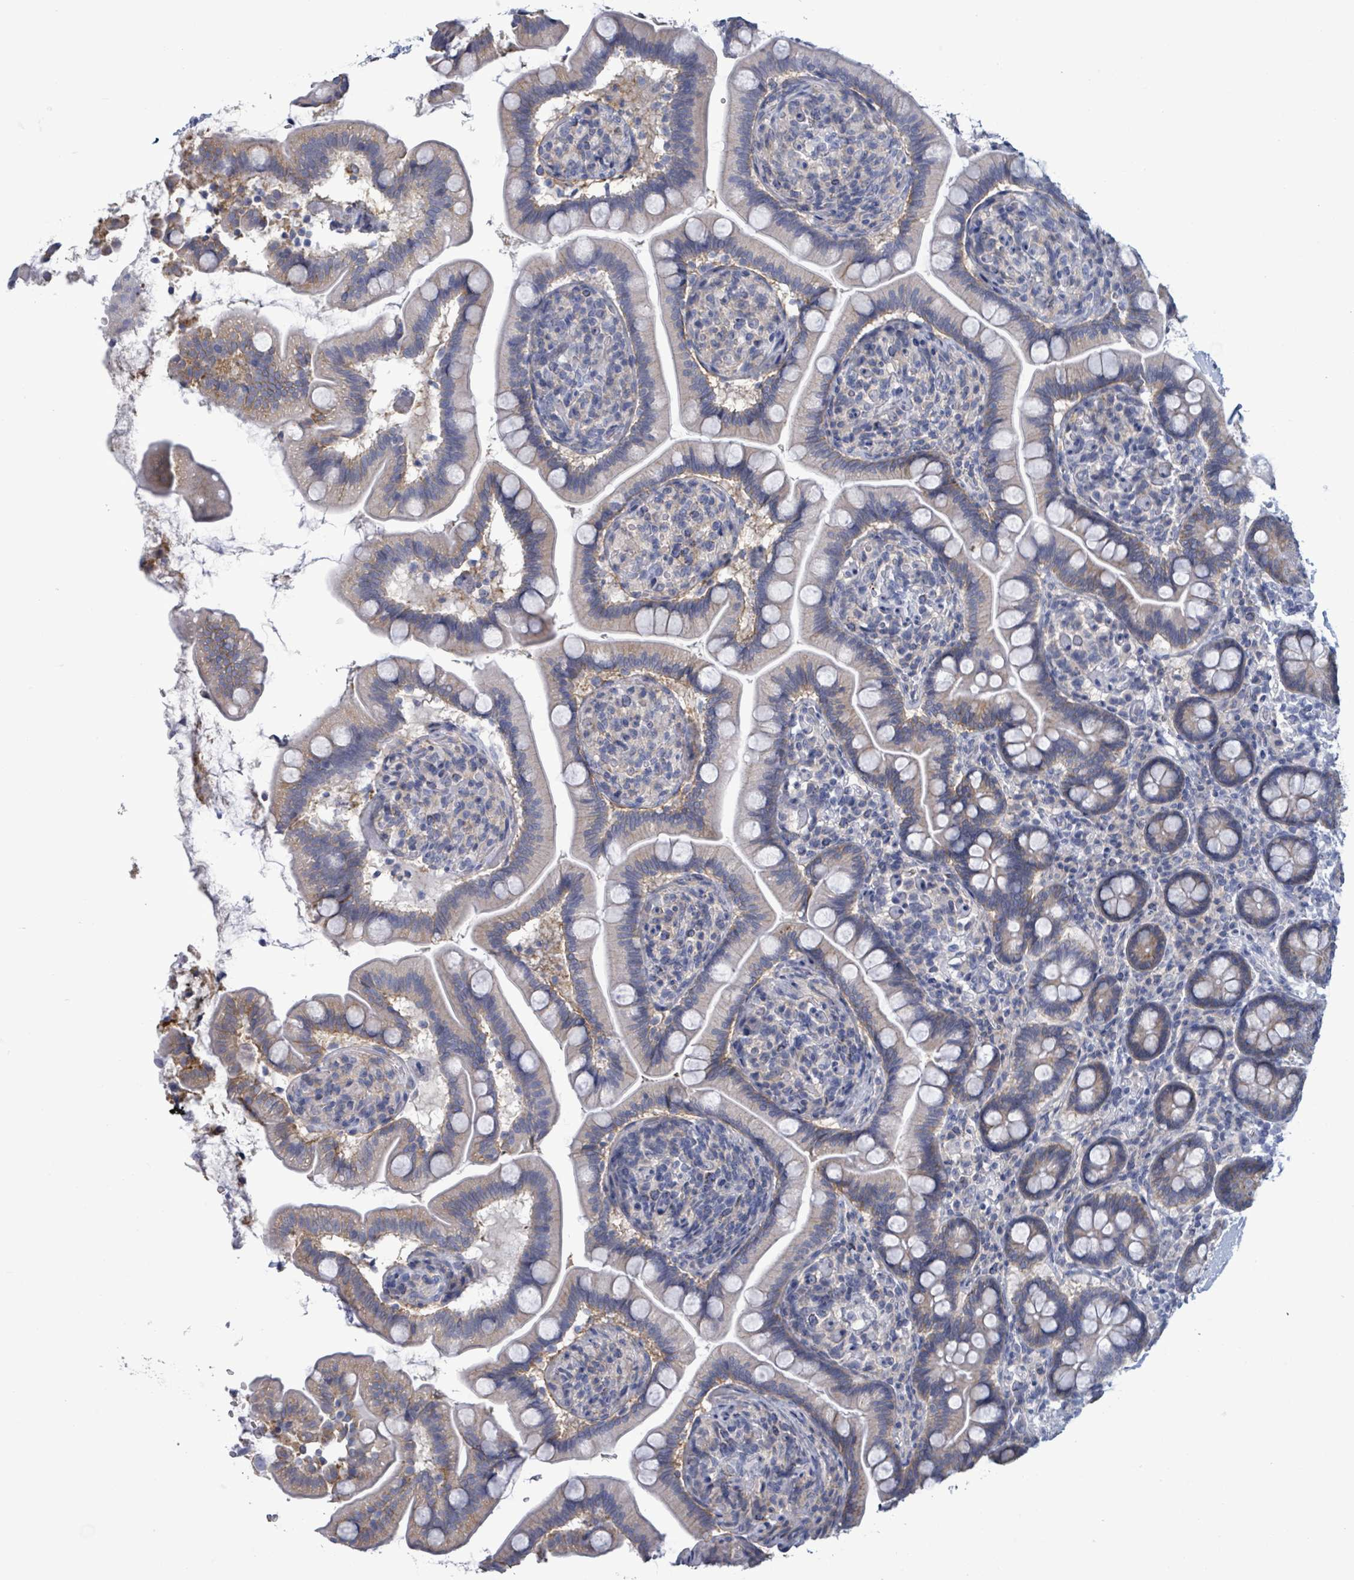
{"staining": {"intensity": "weak", "quantity": "25%-75%", "location": "cytoplasmic/membranous"}, "tissue": "small intestine", "cell_type": "Glandular cells", "image_type": "normal", "snomed": [{"axis": "morphology", "description": "Normal tissue, NOS"}, {"axis": "topography", "description": "Small intestine"}], "caption": "Benign small intestine displays weak cytoplasmic/membranous expression in approximately 25%-75% of glandular cells.", "gene": "BSG", "patient": {"sex": "female", "age": 64}}